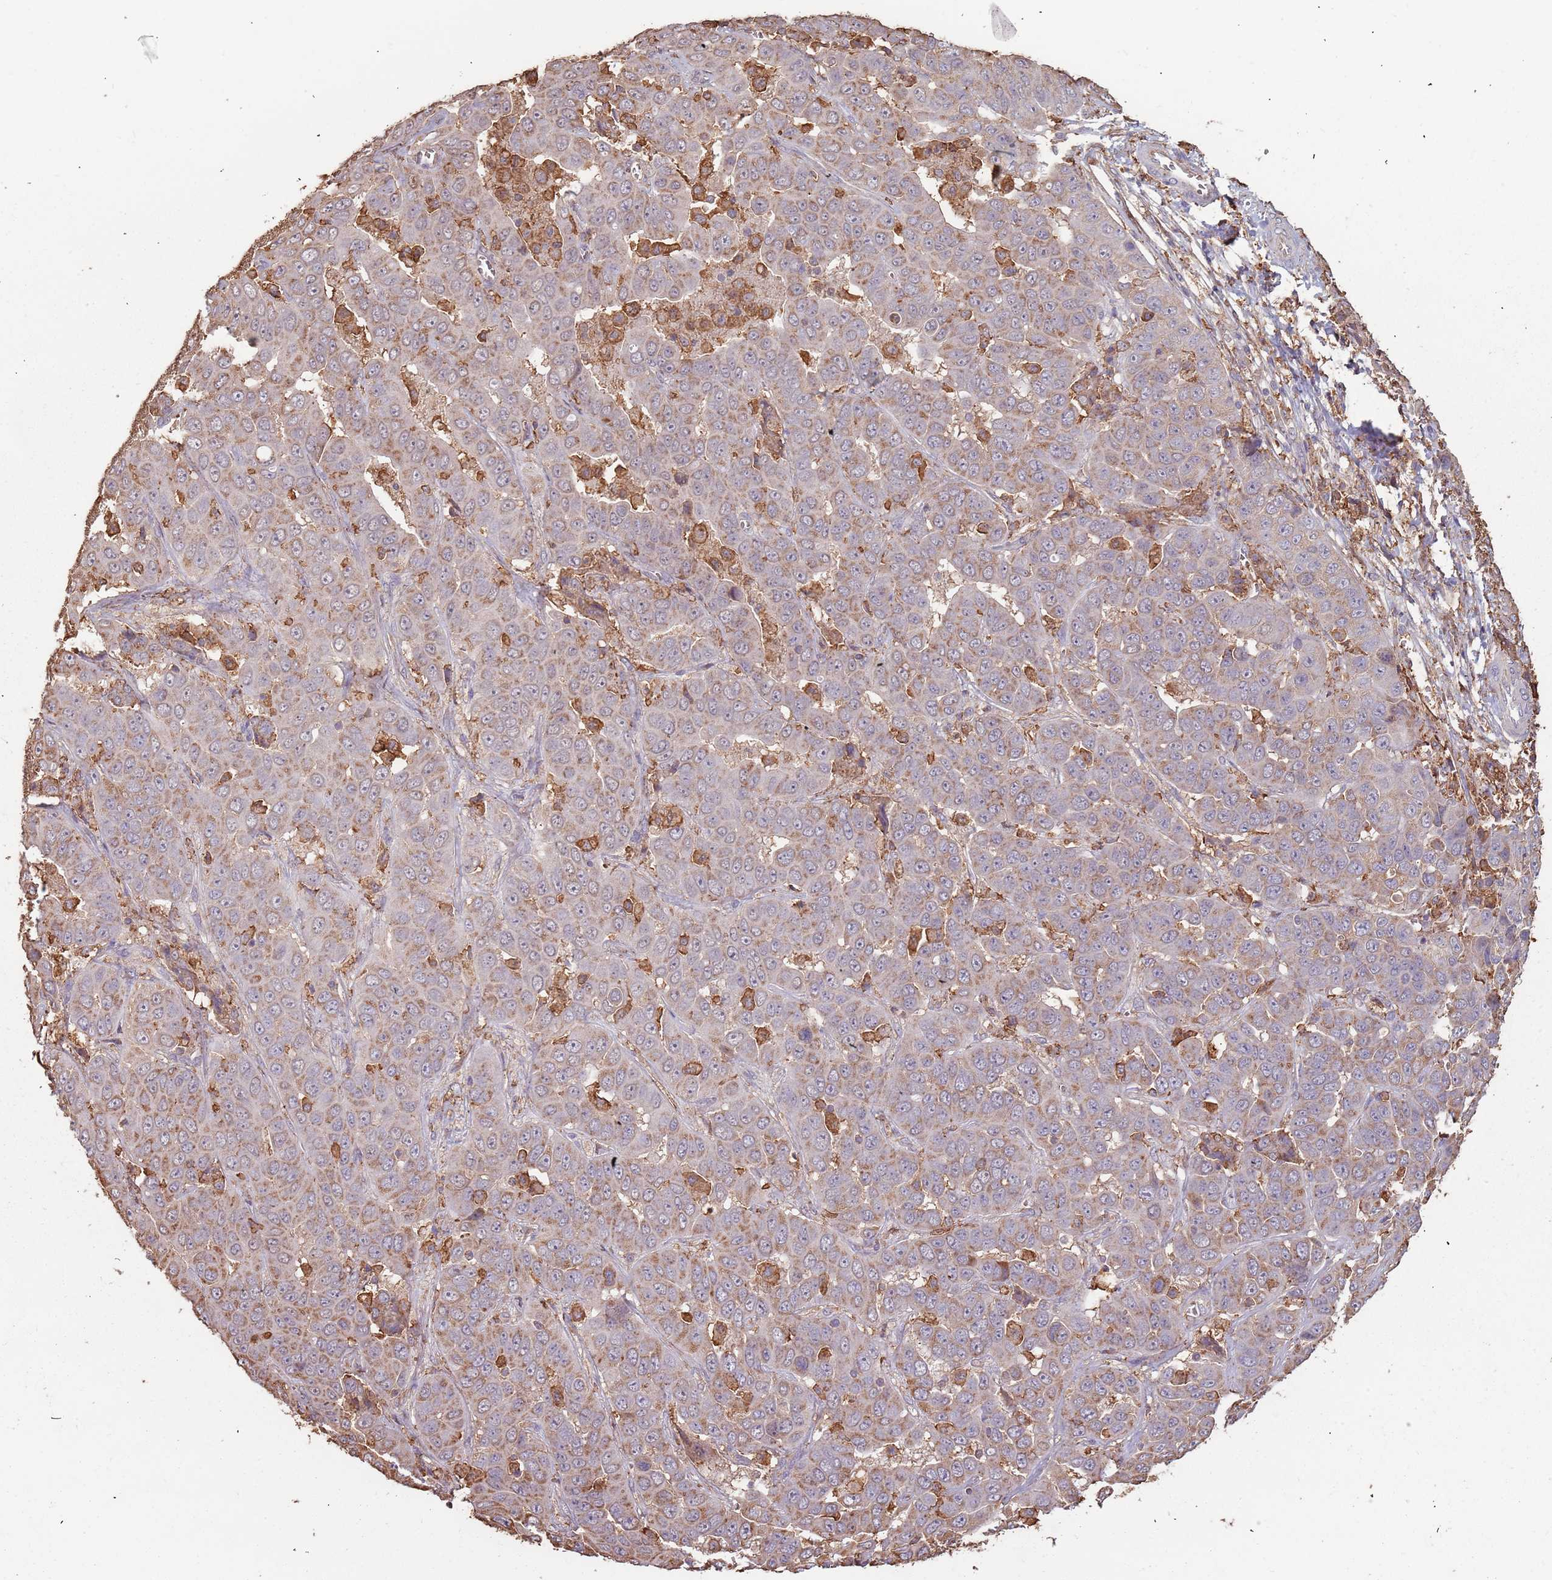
{"staining": {"intensity": "negative", "quantity": "none", "location": "none"}, "tissue": "liver cancer", "cell_type": "Tumor cells", "image_type": "cancer", "snomed": [{"axis": "morphology", "description": "Cholangiocarcinoma"}, {"axis": "topography", "description": "Liver"}], "caption": "An immunohistochemistry micrograph of liver cholangiocarcinoma is shown. There is no staining in tumor cells of liver cholangiocarcinoma. Nuclei are stained in blue.", "gene": "ATOSB", "patient": {"sex": "female", "age": 52}}